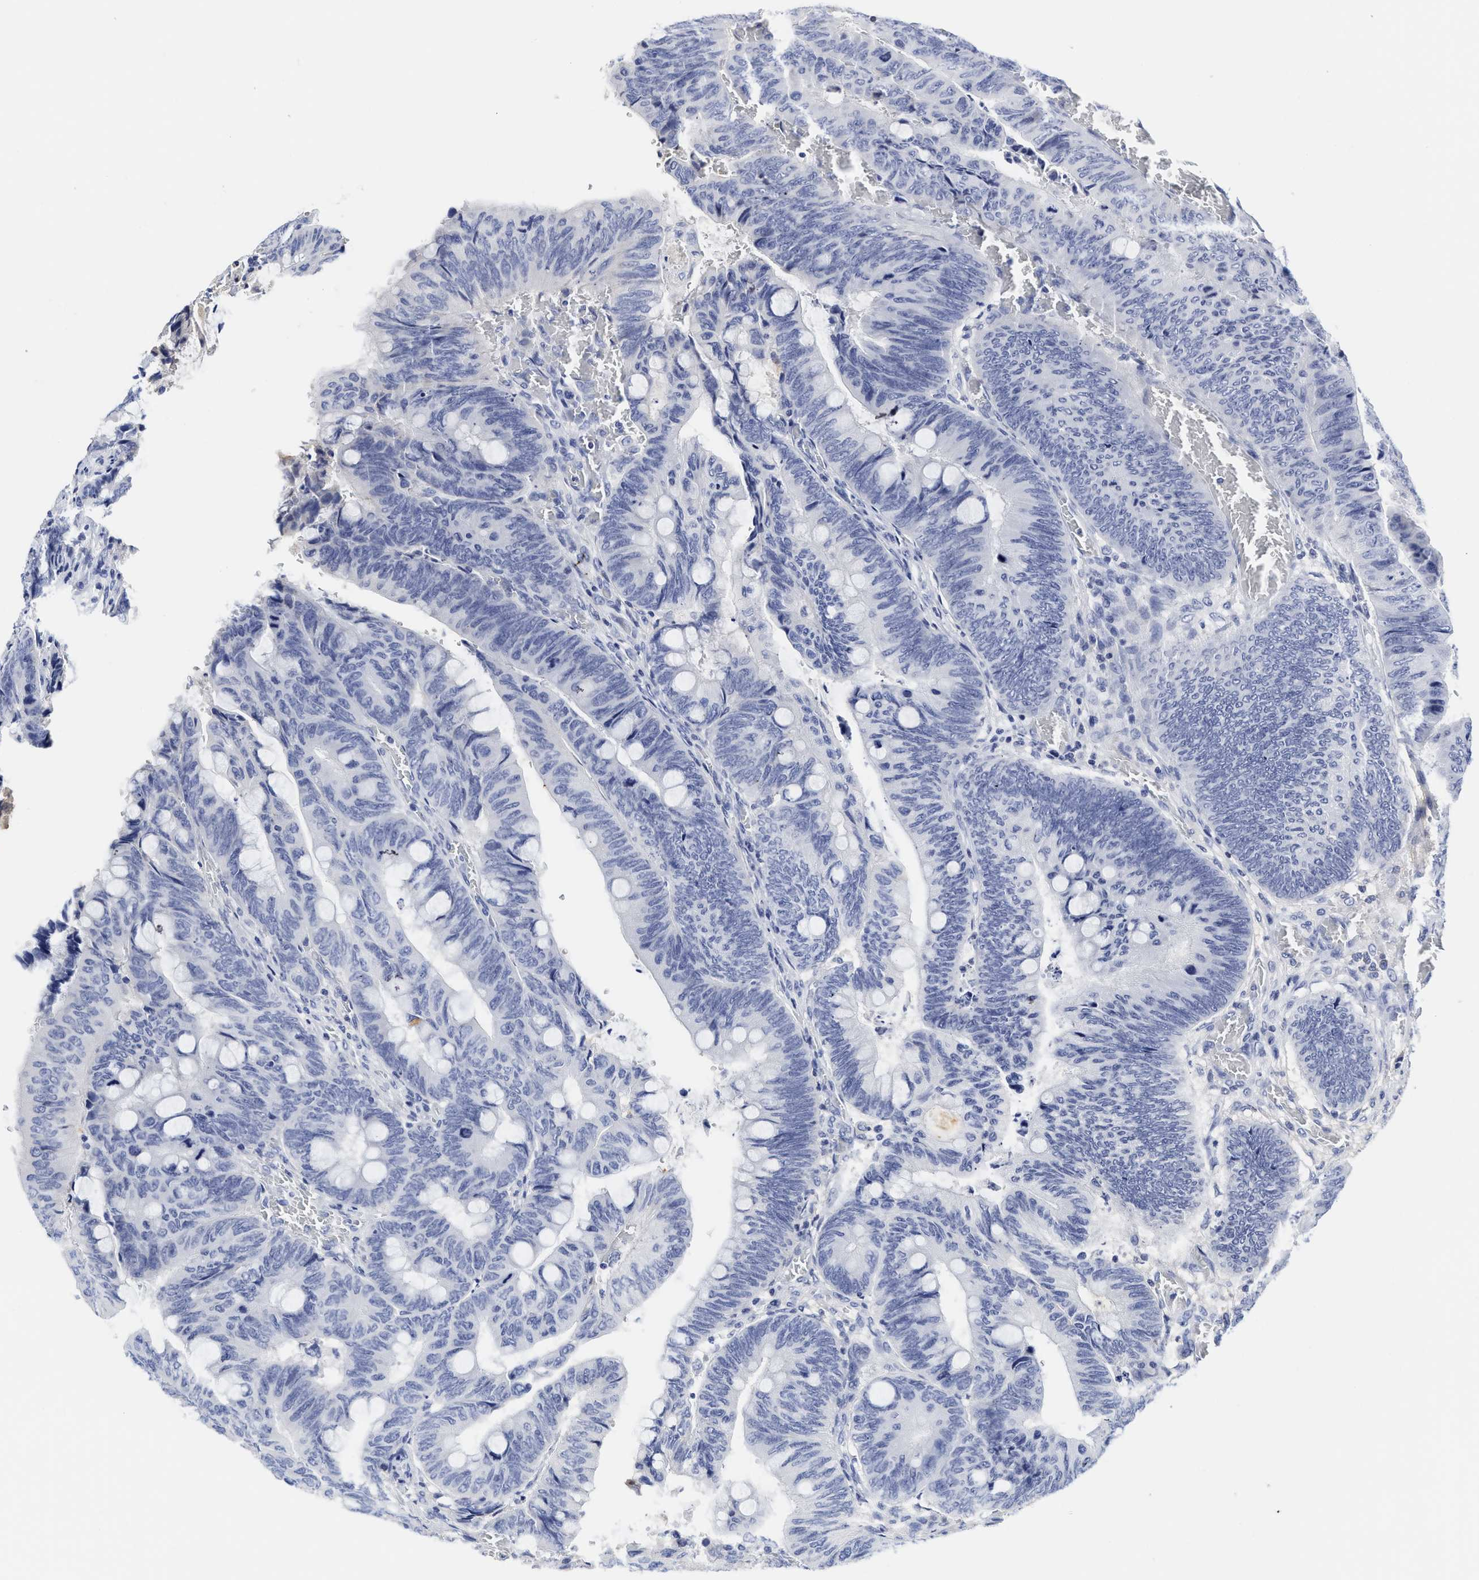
{"staining": {"intensity": "negative", "quantity": "none", "location": "none"}, "tissue": "colorectal cancer", "cell_type": "Tumor cells", "image_type": "cancer", "snomed": [{"axis": "morphology", "description": "Normal tissue, NOS"}, {"axis": "morphology", "description": "Adenocarcinoma, NOS"}, {"axis": "topography", "description": "Rectum"}, {"axis": "topography", "description": "Peripheral nerve tissue"}], "caption": "IHC image of neoplastic tissue: human colorectal cancer stained with DAB displays no significant protein staining in tumor cells.", "gene": "C2", "patient": {"sex": "male", "age": 92}}